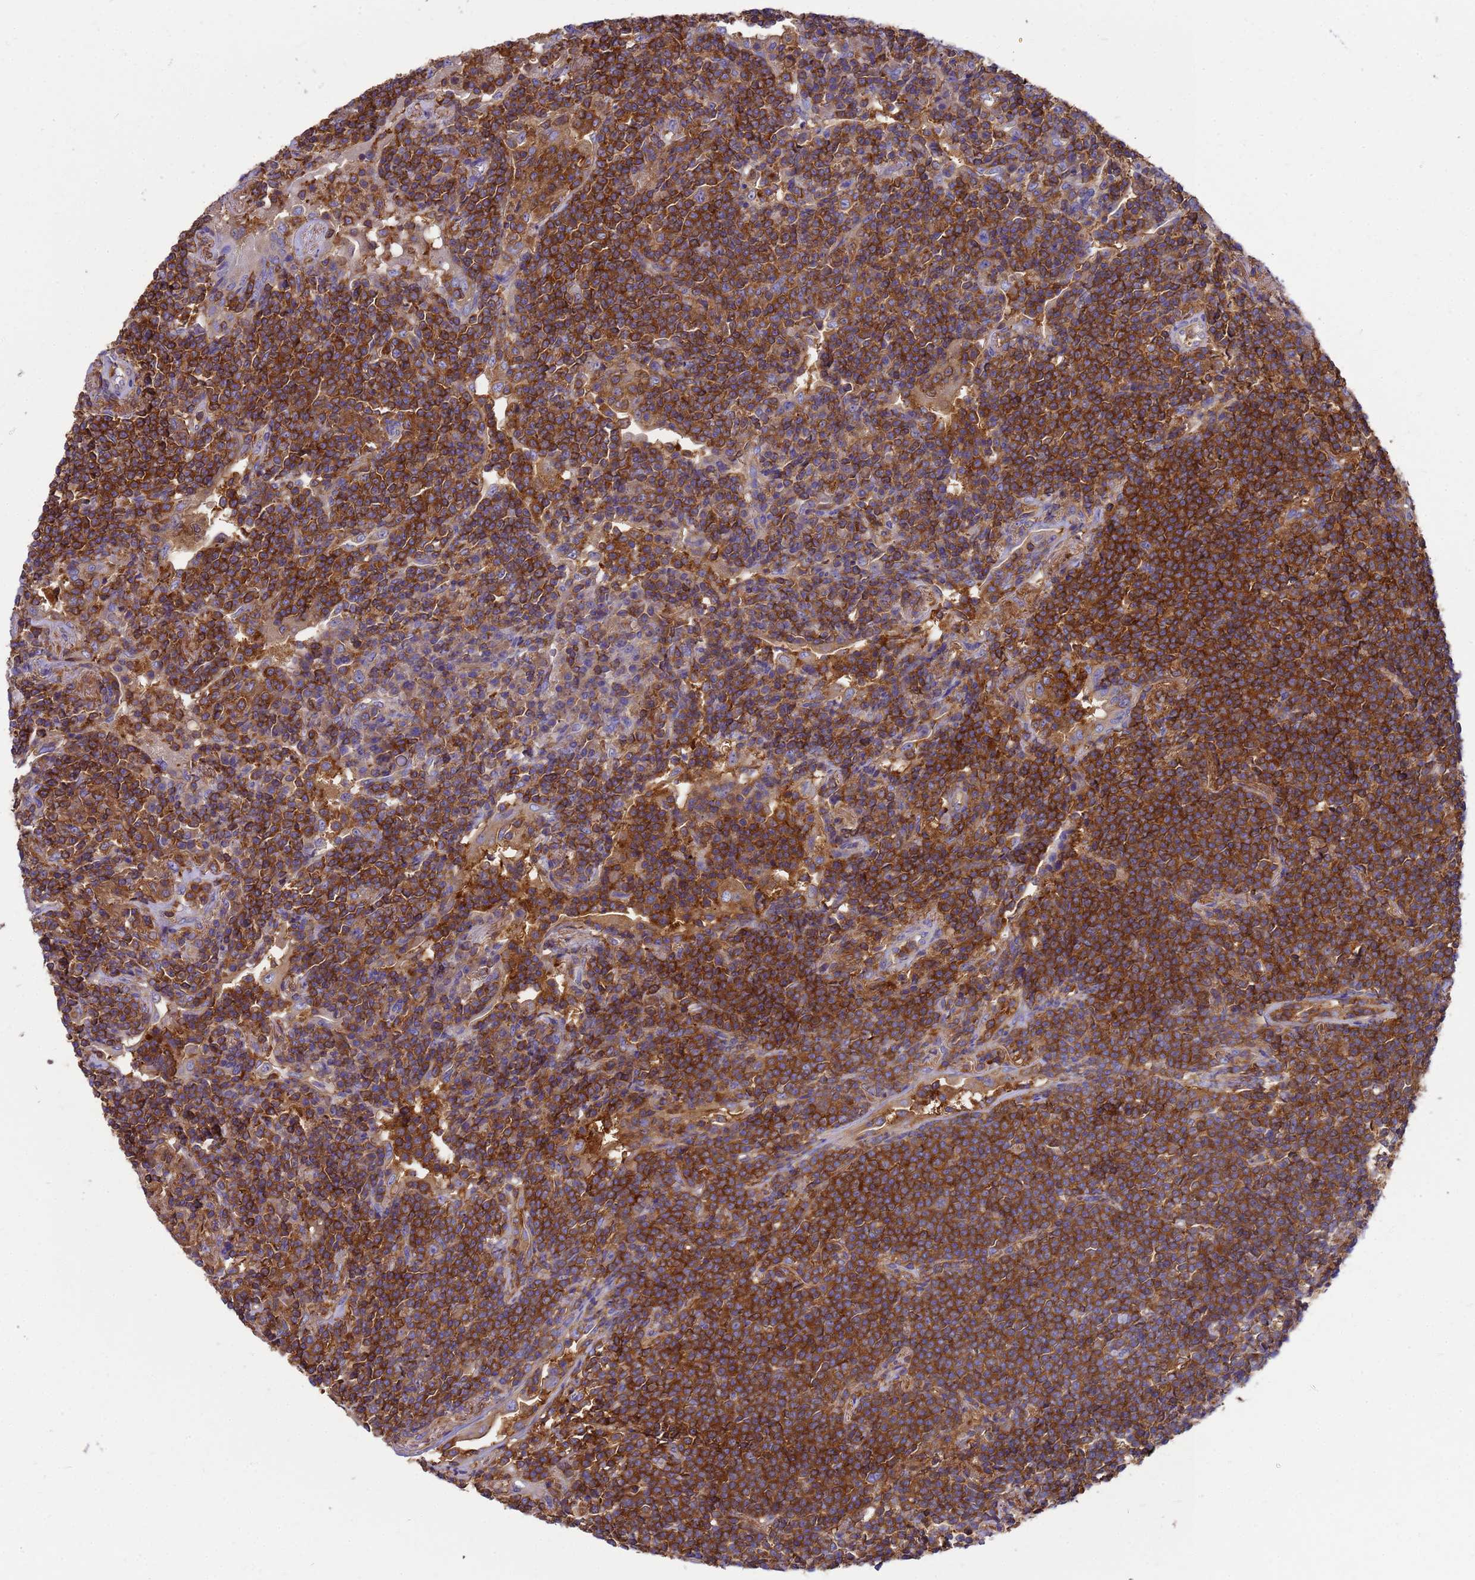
{"staining": {"intensity": "strong", "quantity": "25%-75%", "location": "cytoplasmic/membranous"}, "tissue": "lymphoma", "cell_type": "Tumor cells", "image_type": "cancer", "snomed": [{"axis": "morphology", "description": "Malignant lymphoma, non-Hodgkin's type, Low grade"}, {"axis": "topography", "description": "Lung"}], "caption": "DAB immunohistochemical staining of human lymphoma demonstrates strong cytoplasmic/membranous protein staining in about 25%-75% of tumor cells. Immunohistochemistry stains the protein in brown and the nuclei are stained blue.", "gene": "ZNF235", "patient": {"sex": "female", "age": 71}}